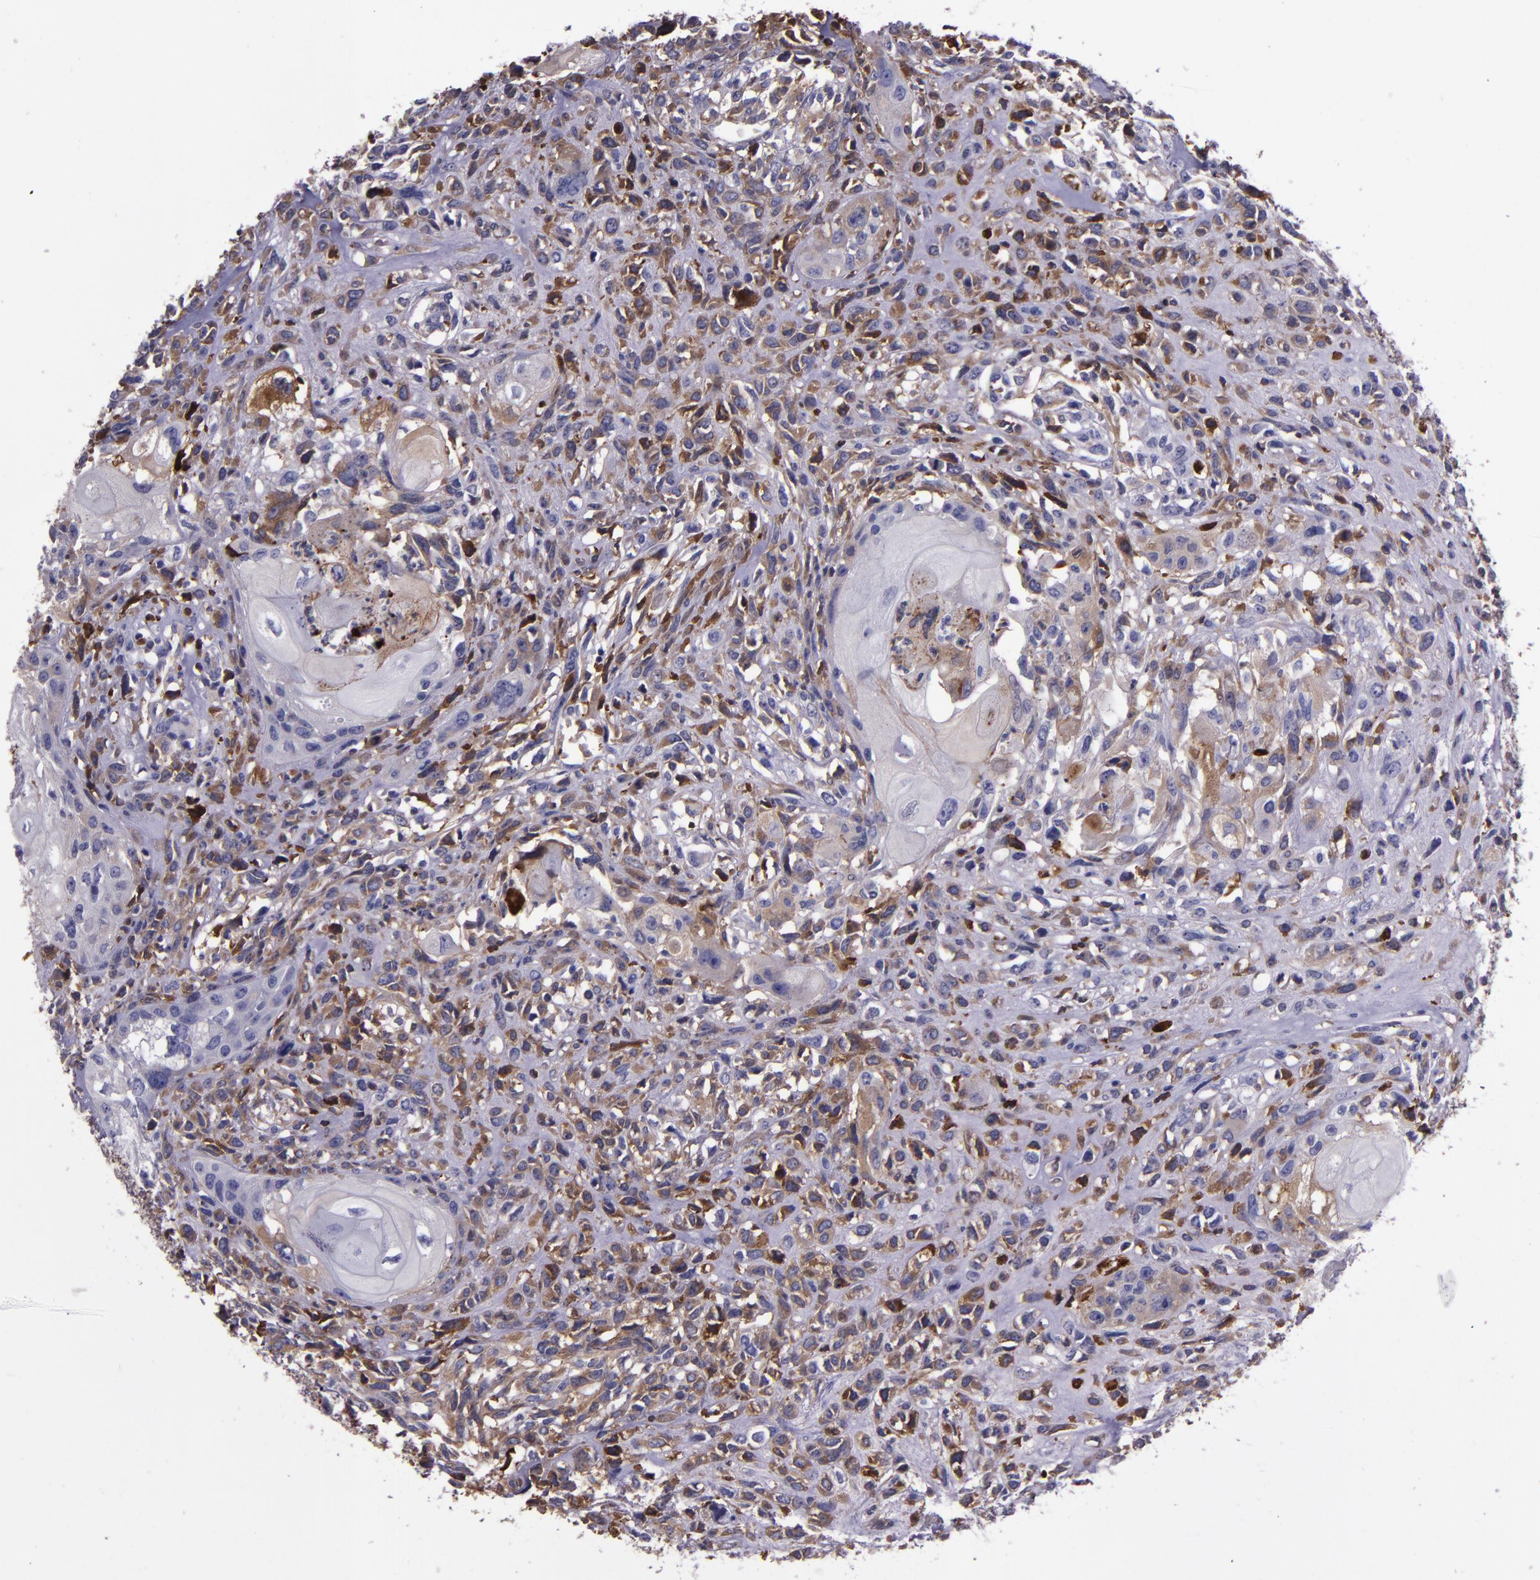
{"staining": {"intensity": "moderate", "quantity": "25%-75%", "location": "cytoplasmic/membranous"}, "tissue": "head and neck cancer", "cell_type": "Tumor cells", "image_type": "cancer", "snomed": [{"axis": "morphology", "description": "Neoplasm, malignant, NOS"}, {"axis": "topography", "description": "Salivary gland"}, {"axis": "topography", "description": "Head-Neck"}], "caption": "An image showing moderate cytoplasmic/membranous positivity in about 25%-75% of tumor cells in head and neck cancer (neoplasm (malignant)), as visualized by brown immunohistochemical staining.", "gene": "APOH", "patient": {"sex": "male", "age": 43}}